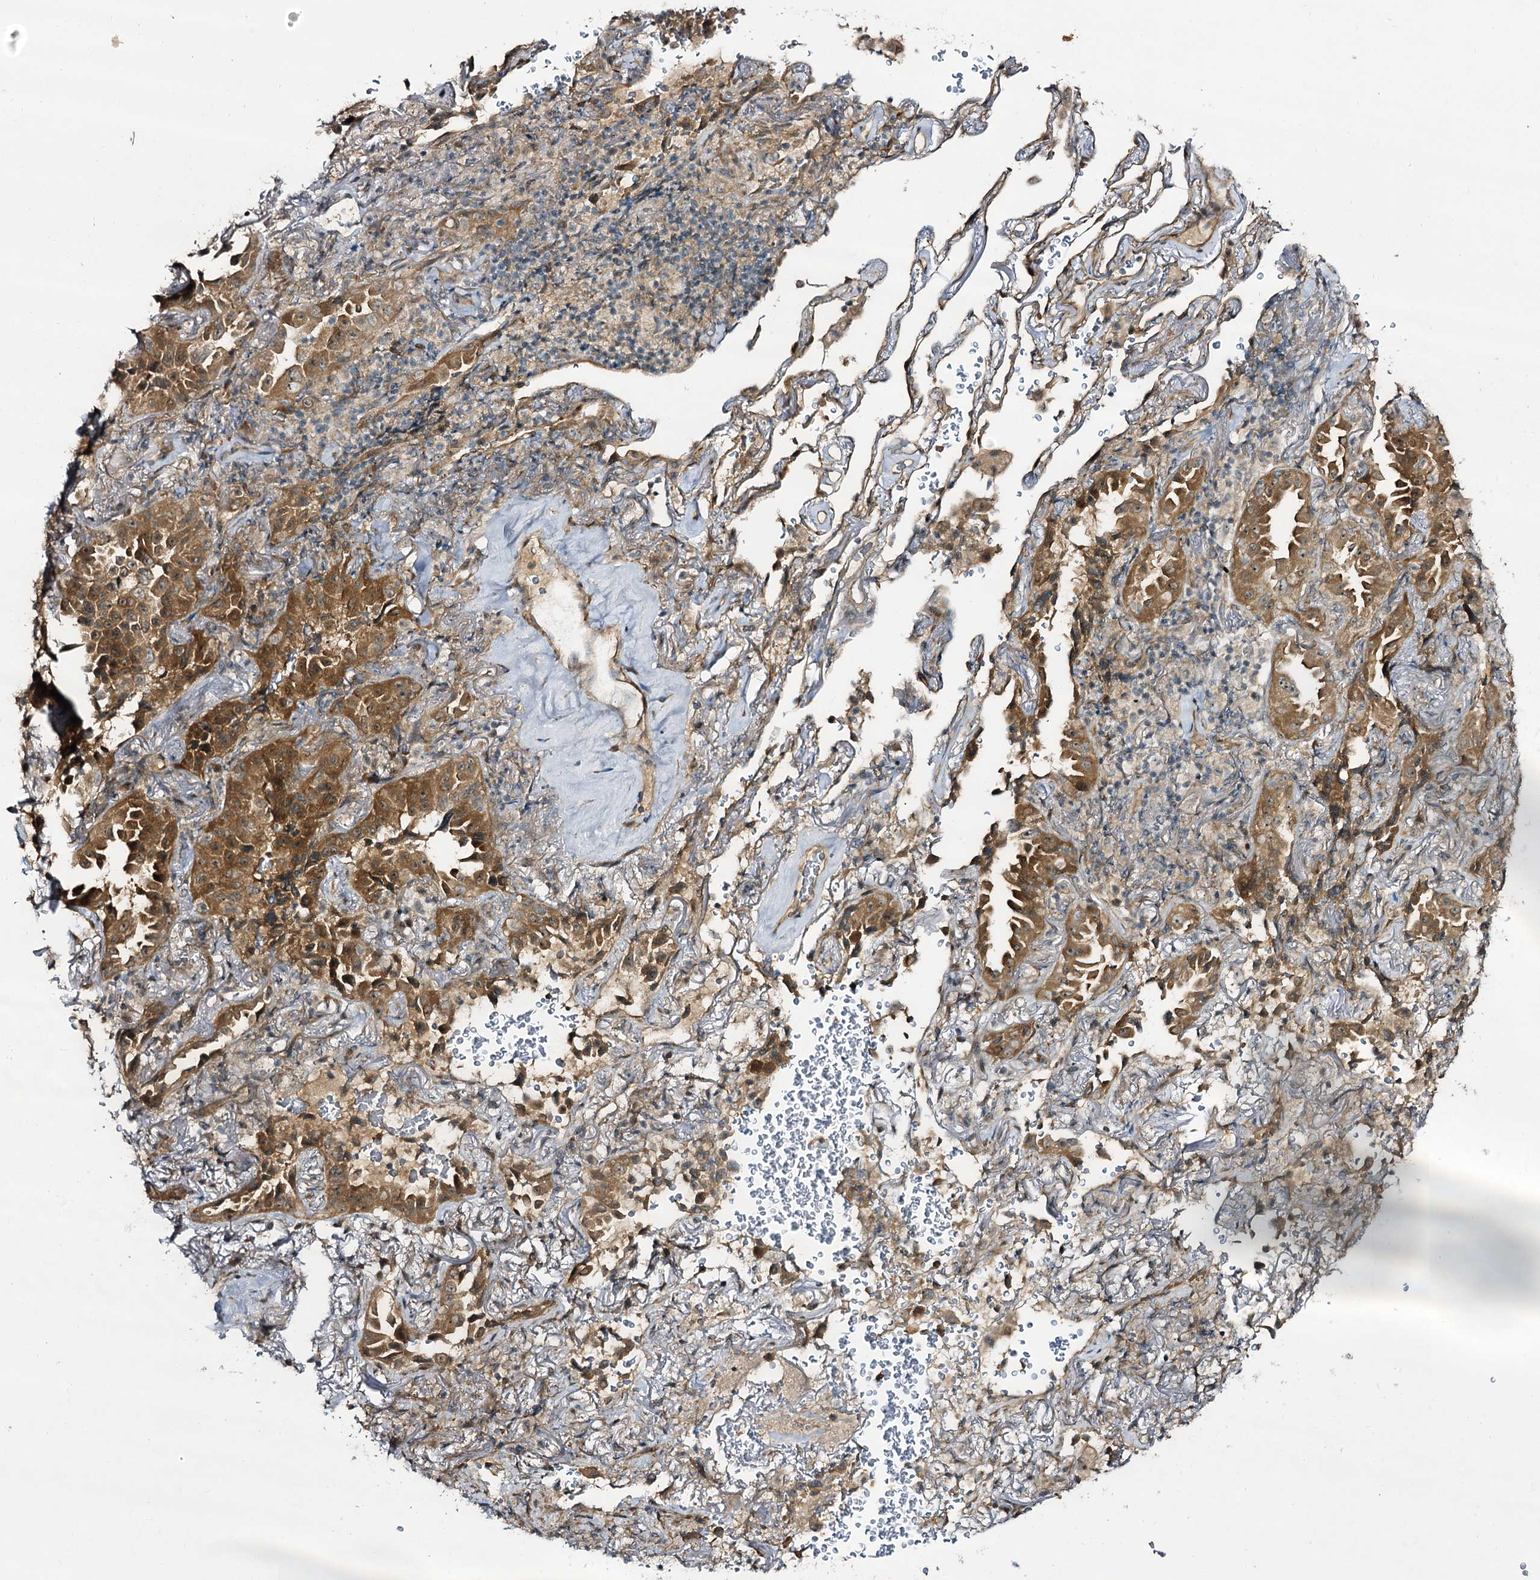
{"staining": {"intensity": "moderate", "quantity": ">75%", "location": "cytoplasmic/membranous"}, "tissue": "lung cancer", "cell_type": "Tumor cells", "image_type": "cancer", "snomed": [{"axis": "morphology", "description": "Adenocarcinoma, NOS"}, {"axis": "topography", "description": "Lung"}], "caption": "Immunohistochemistry (IHC) of adenocarcinoma (lung) displays medium levels of moderate cytoplasmic/membranous staining in approximately >75% of tumor cells. The staining is performed using DAB (3,3'-diaminobenzidine) brown chromogen to label protein expression. The nuclei are counter-stained blue using hematoxylin.", "gene": "C11orf80", "patient": {"sex": "female", "age": 69}}